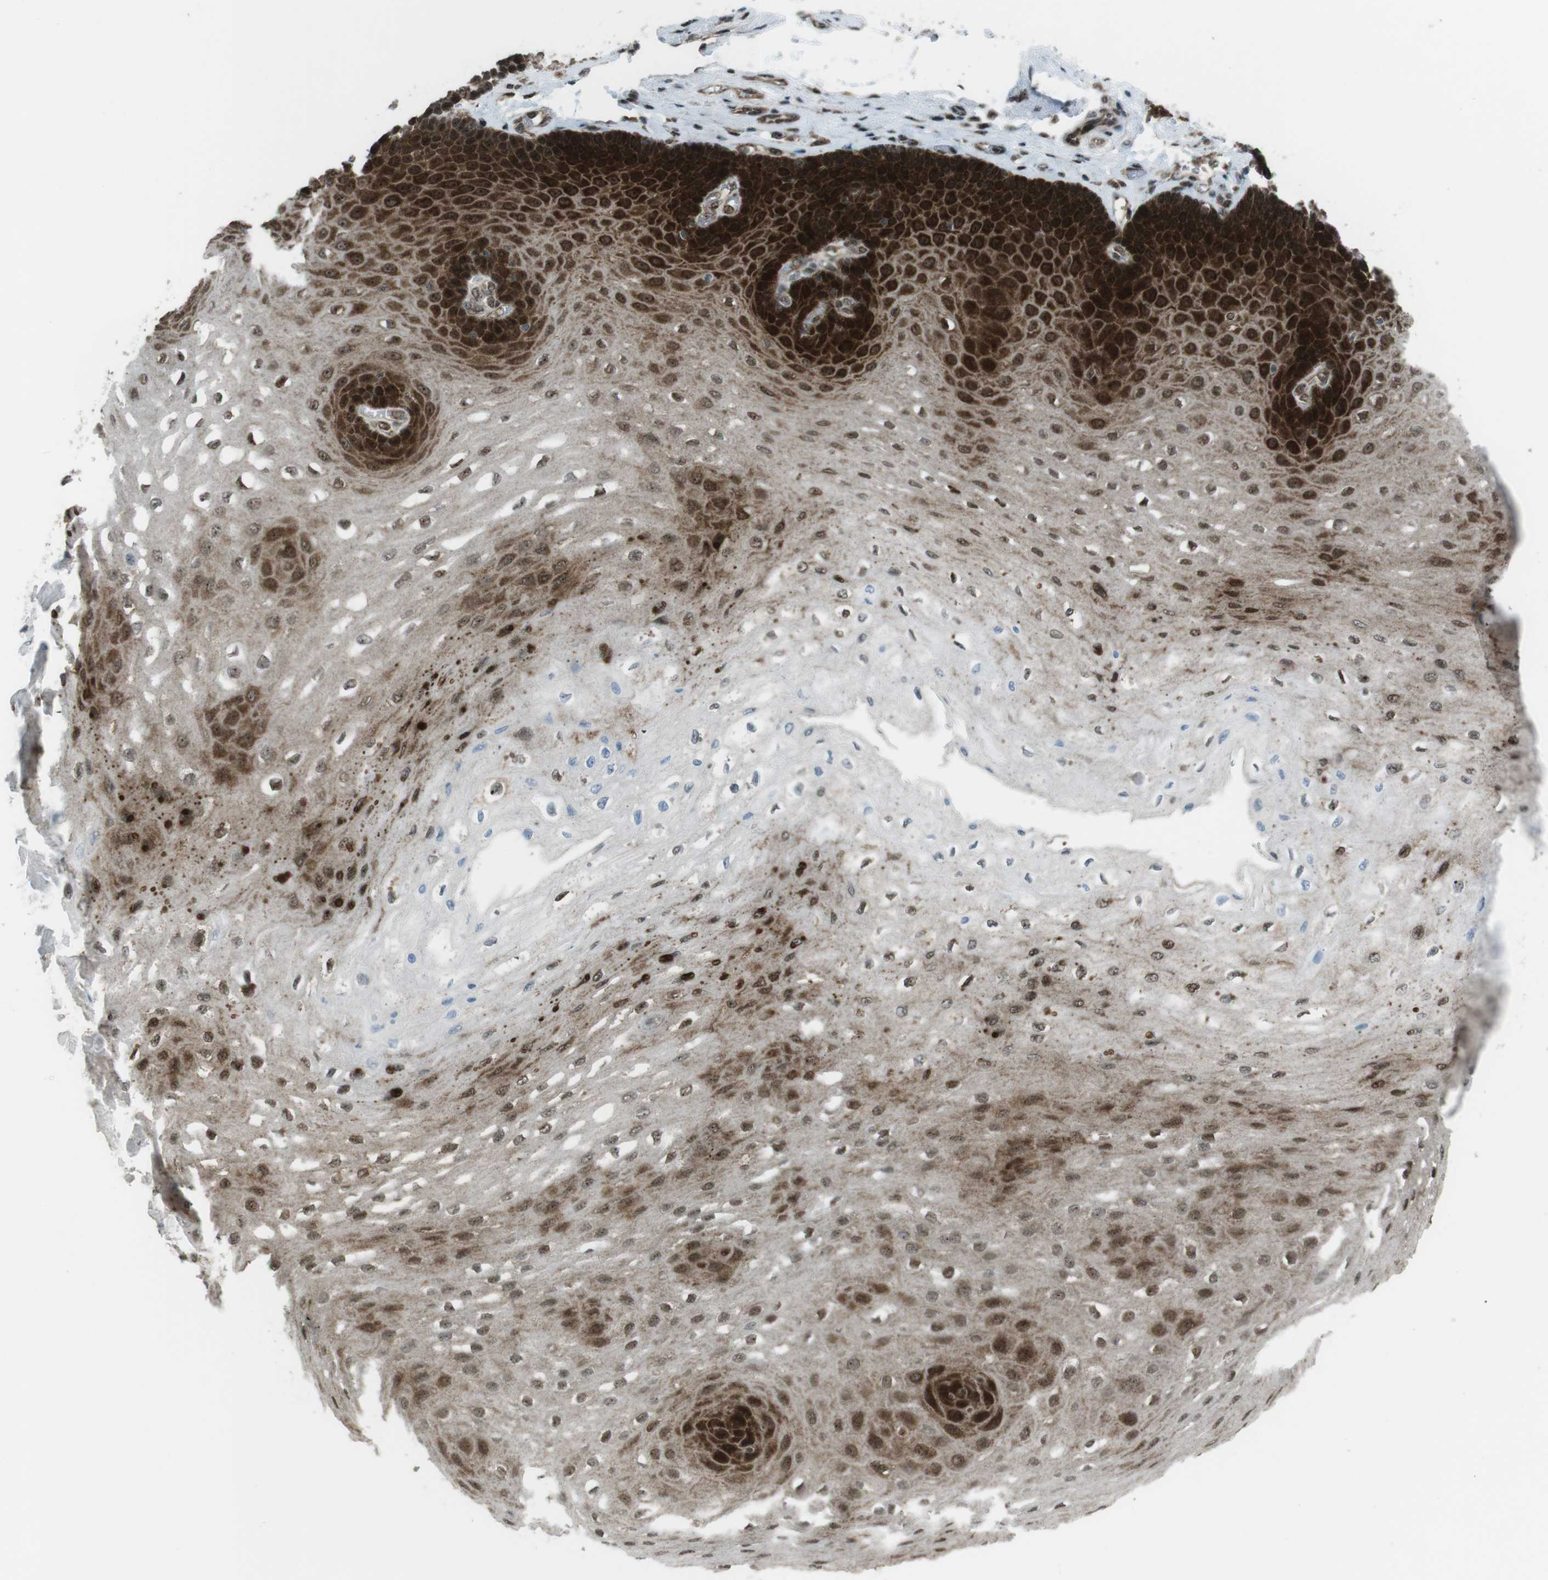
{"staining": {"intensity": "strong", "quantity": ">75%", "location": "cytoplasmic/membranous,nuclear"}, "tissue": "esophagus", "cell_type": "Squamous epithelial cells", "image_type": "normal", "snomed": [{"axis": "morphology", "description": "Normal tissue, NOS"}, {"axis": "topography", "description": "Esophagus"}], "caption": "This image reveals IHC staining of benign human esophagus, with high strong cytoplasmic/membranous,nuclear positivity in approximately >75% of squamous epithelial cells.", "gene": "CSNK1D", "patient": {"sex": "female", "age": 72}}